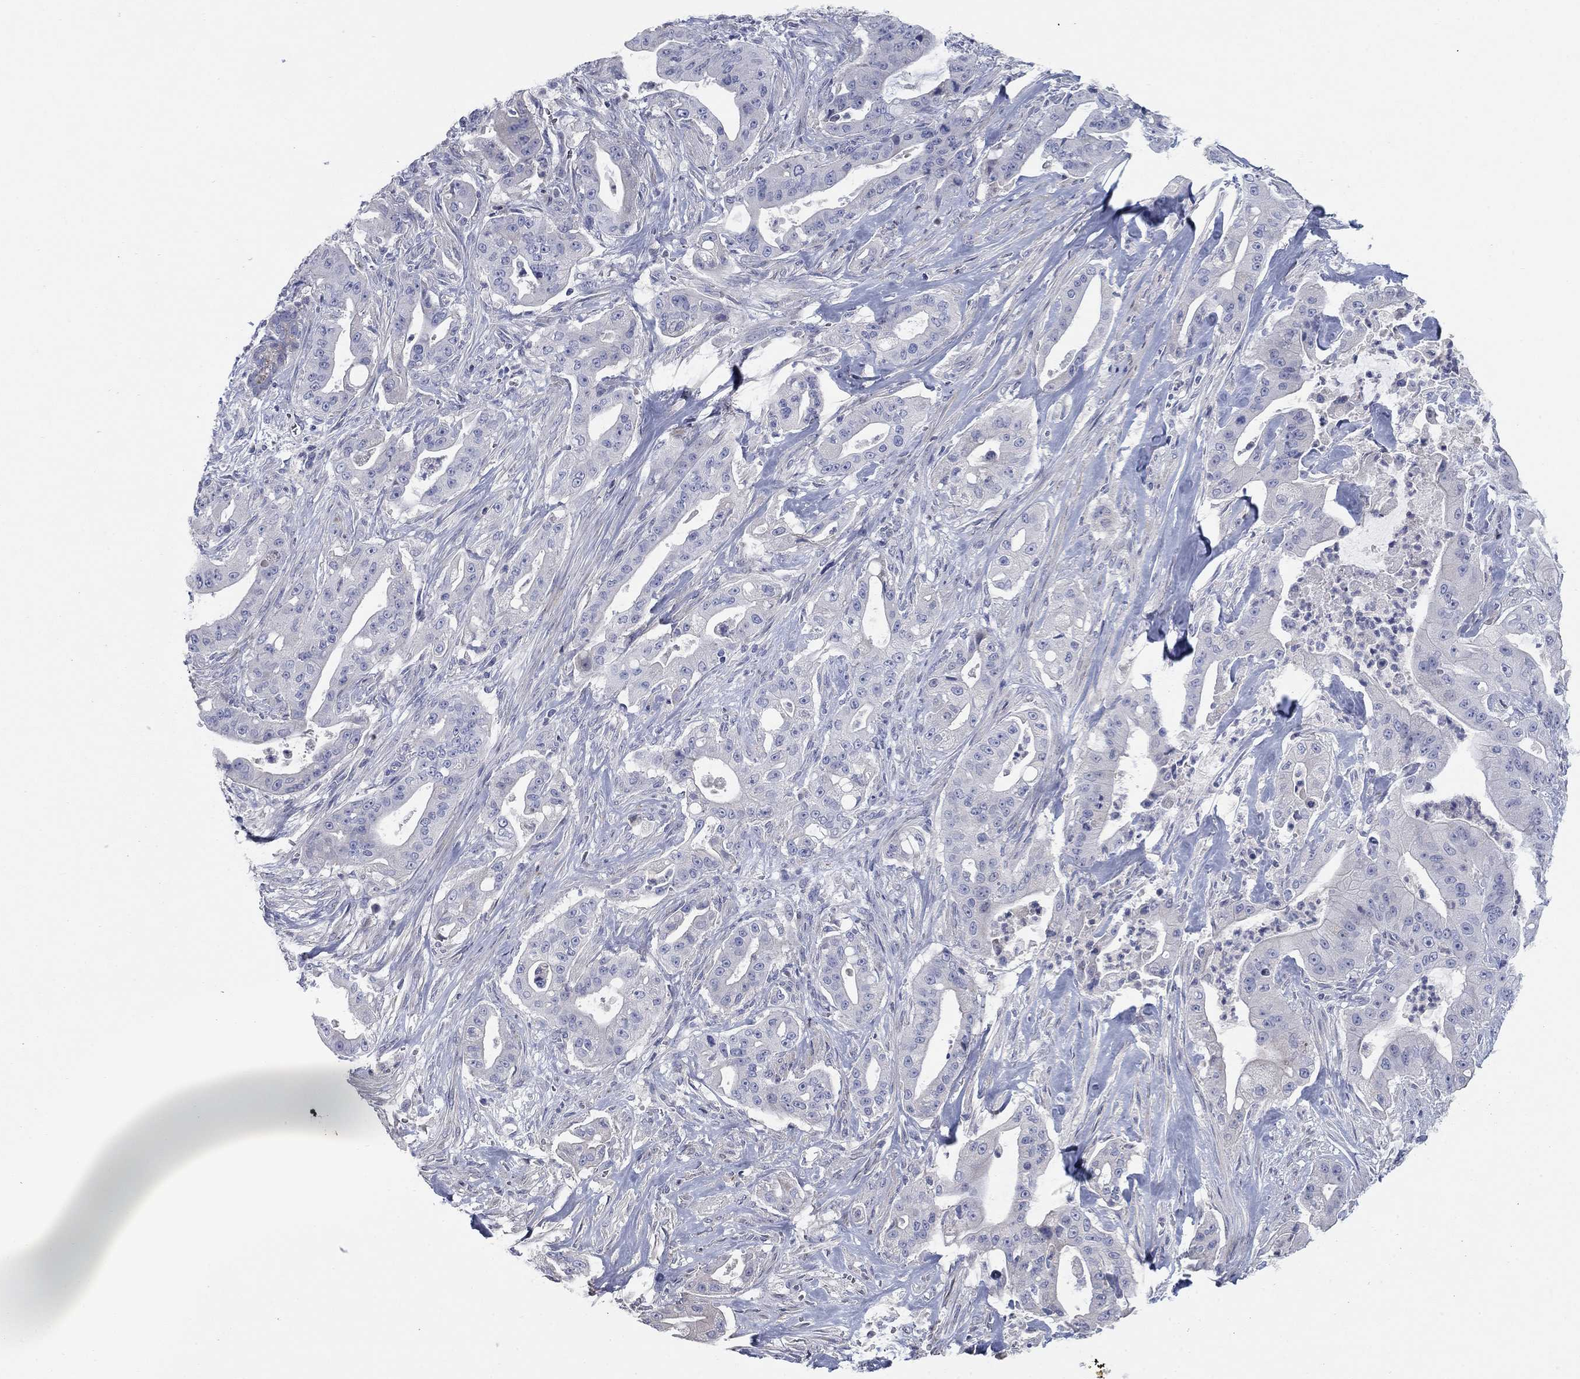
{"staining": {"intensity": "negative", "quantity": "none", "location": "none"}, "tissue": "pancreatic cancer", "cell_type": "Tumor cells", "image_type": "cancer", "snomed": [{"axis": "morphology", "description": "Normal tissue, NOS"}, {"axis": "morphology", "description": "Inflammation, NOS"}, {"axis": "morphology", "description": "Adenocarcinoma, NOS"}, {"axis": "topography", "description": "Pancreas"}], "caption": "Immunohistochemistry of human adenocarcinoma (pancreatic) exhibits no expression in tumor cells.", "gene": "TMEM249", "patient": {"sex": "male", "age": 57}}